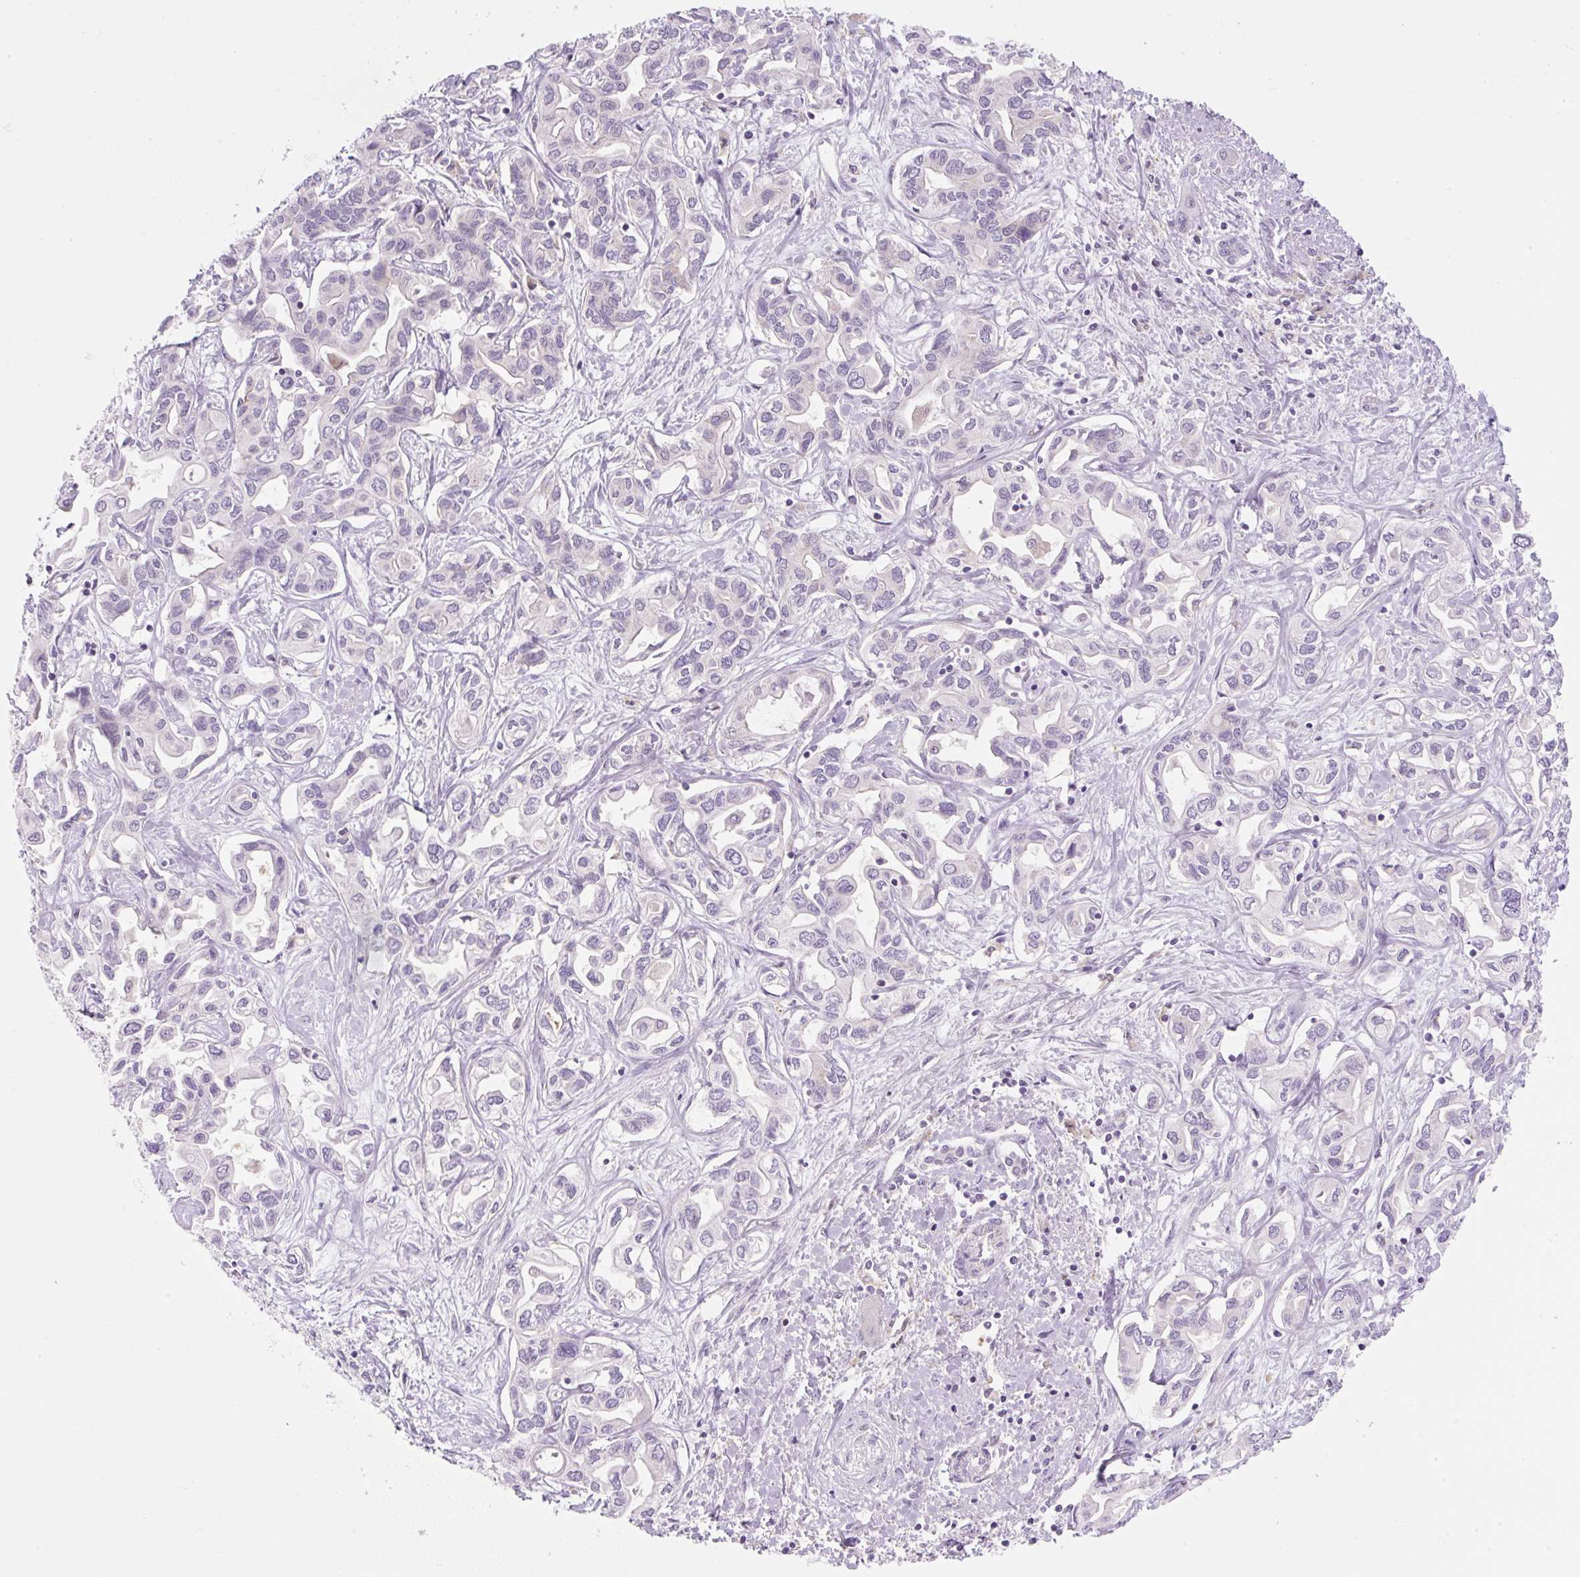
{"staining": {"intensity": "negative", "quantity": "none", "location": "none"}, "tissue": "liver cancer", "cell_type": "Tumor cells", "image_type": "cancer", "snomed": [{"axis": "morphology", "description": "Cholangiocarcinoma"}, {"axis": "topography", "description": "Liver"}], "caption": "This is an immunohistochemistry histopathology image of liver cancer. There is no expression in tumor cells.", "gene": "OMA1", "patient": {"sex": "female", "age": 64}}